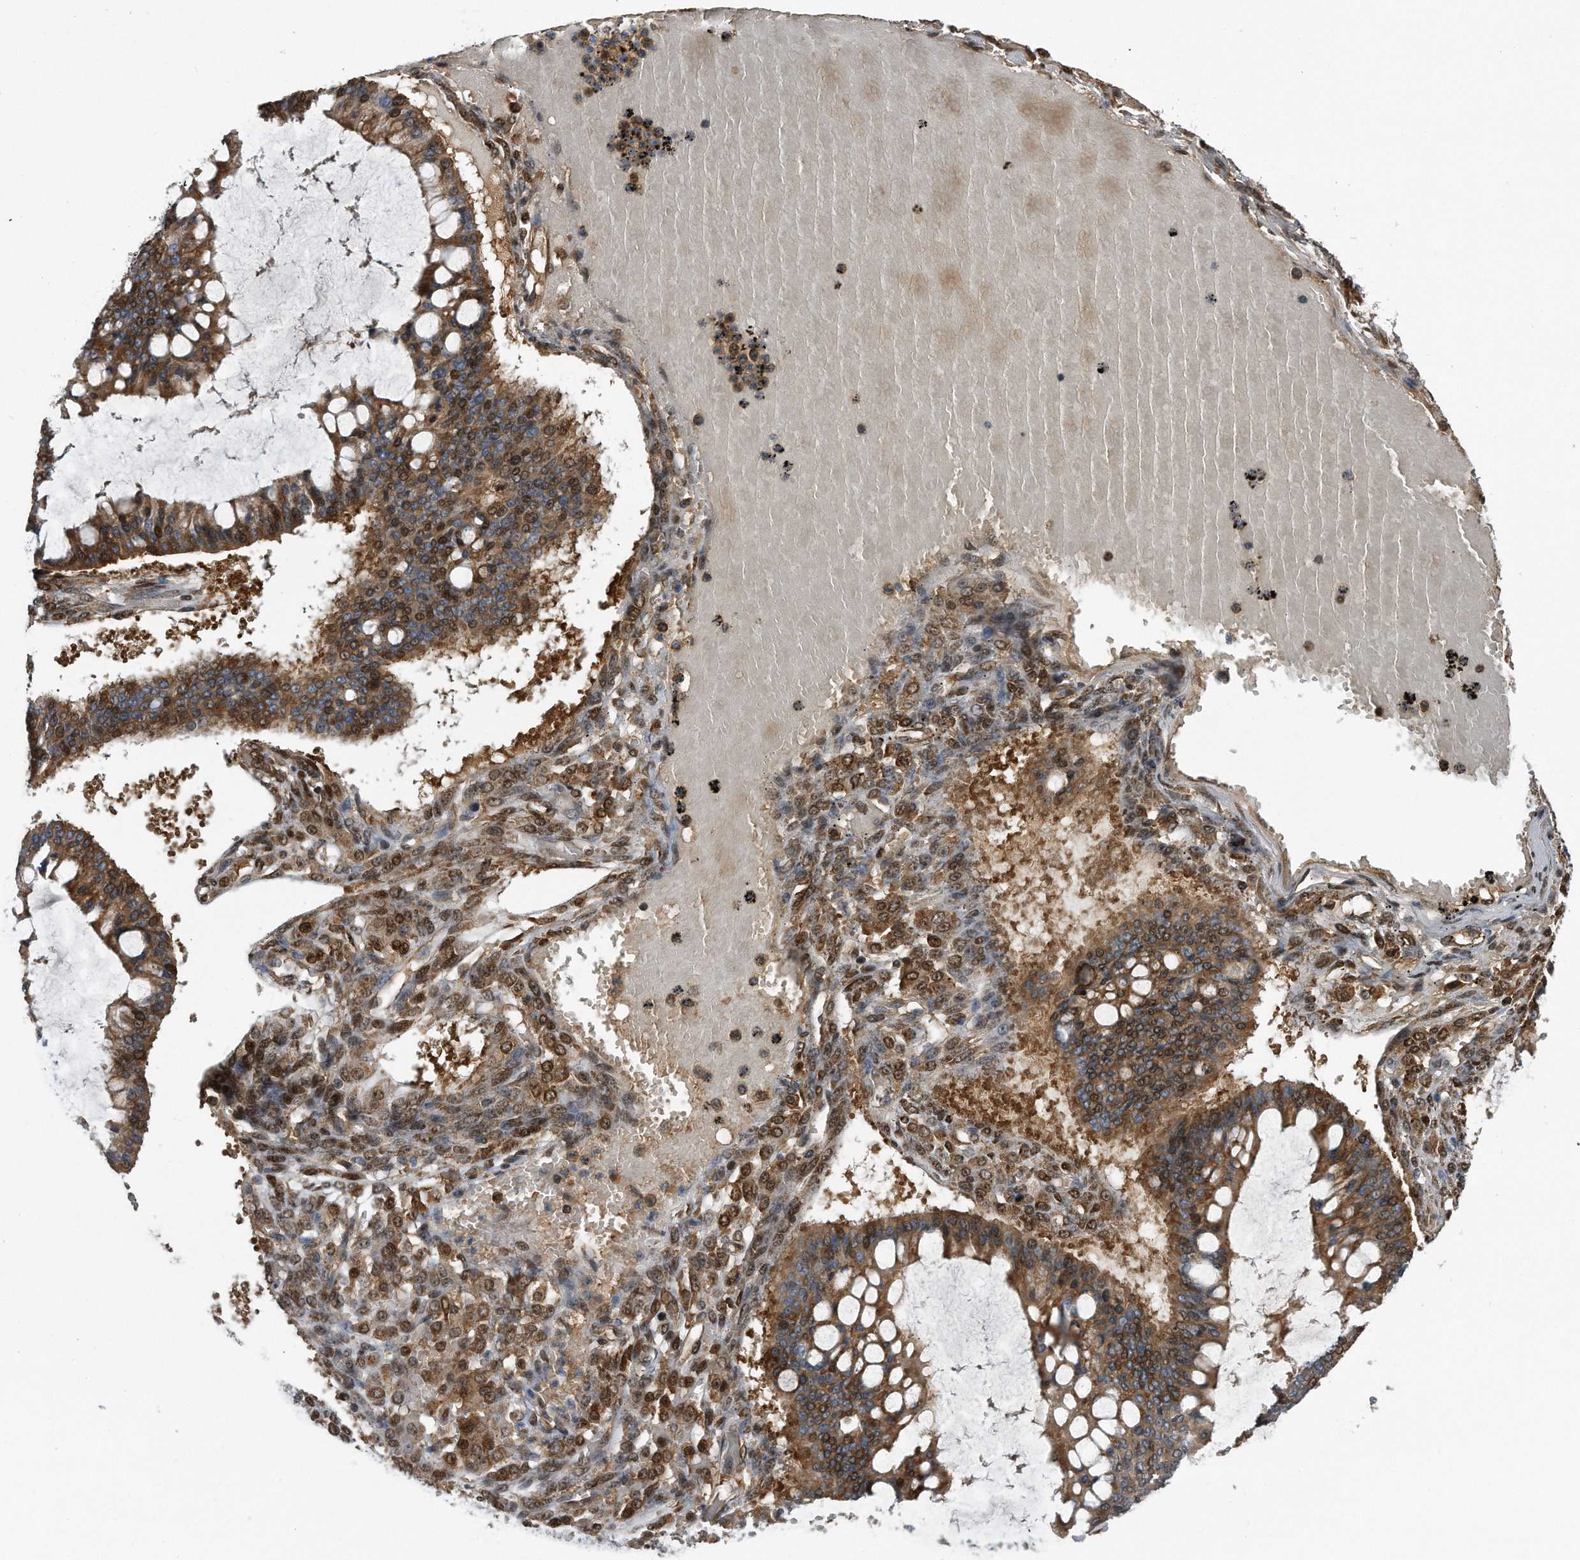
{"staining": {"intensity": "moderate", "quantity": ">75%", "location": "cytoplasmic/membranous,nuclear"}, "tissue": "ovarian cancer", "cell_type": "Tumor cells", "image_type": "cancer", "snomed": [{"axis": "morphology", "description": "Cystadenocarcinoma, mucinous, NOS"}, {"axis": "topography", "description": "Ovary"}], "caption": "Immunohistochemical staining of mucinous cystadenocarcinoma (ovarian) reveals moderate cytoplasmic/membranous and nuclear protein expression in about >75% of tumor cells. (Stains: DAB (3,3'-diaminobenzidine) in brown, nuclei in blue, Microscopy: brightfield microscopy at high magnification).", "gene": "ZNF79", "patient": {"sex": "female", "age": 73}}